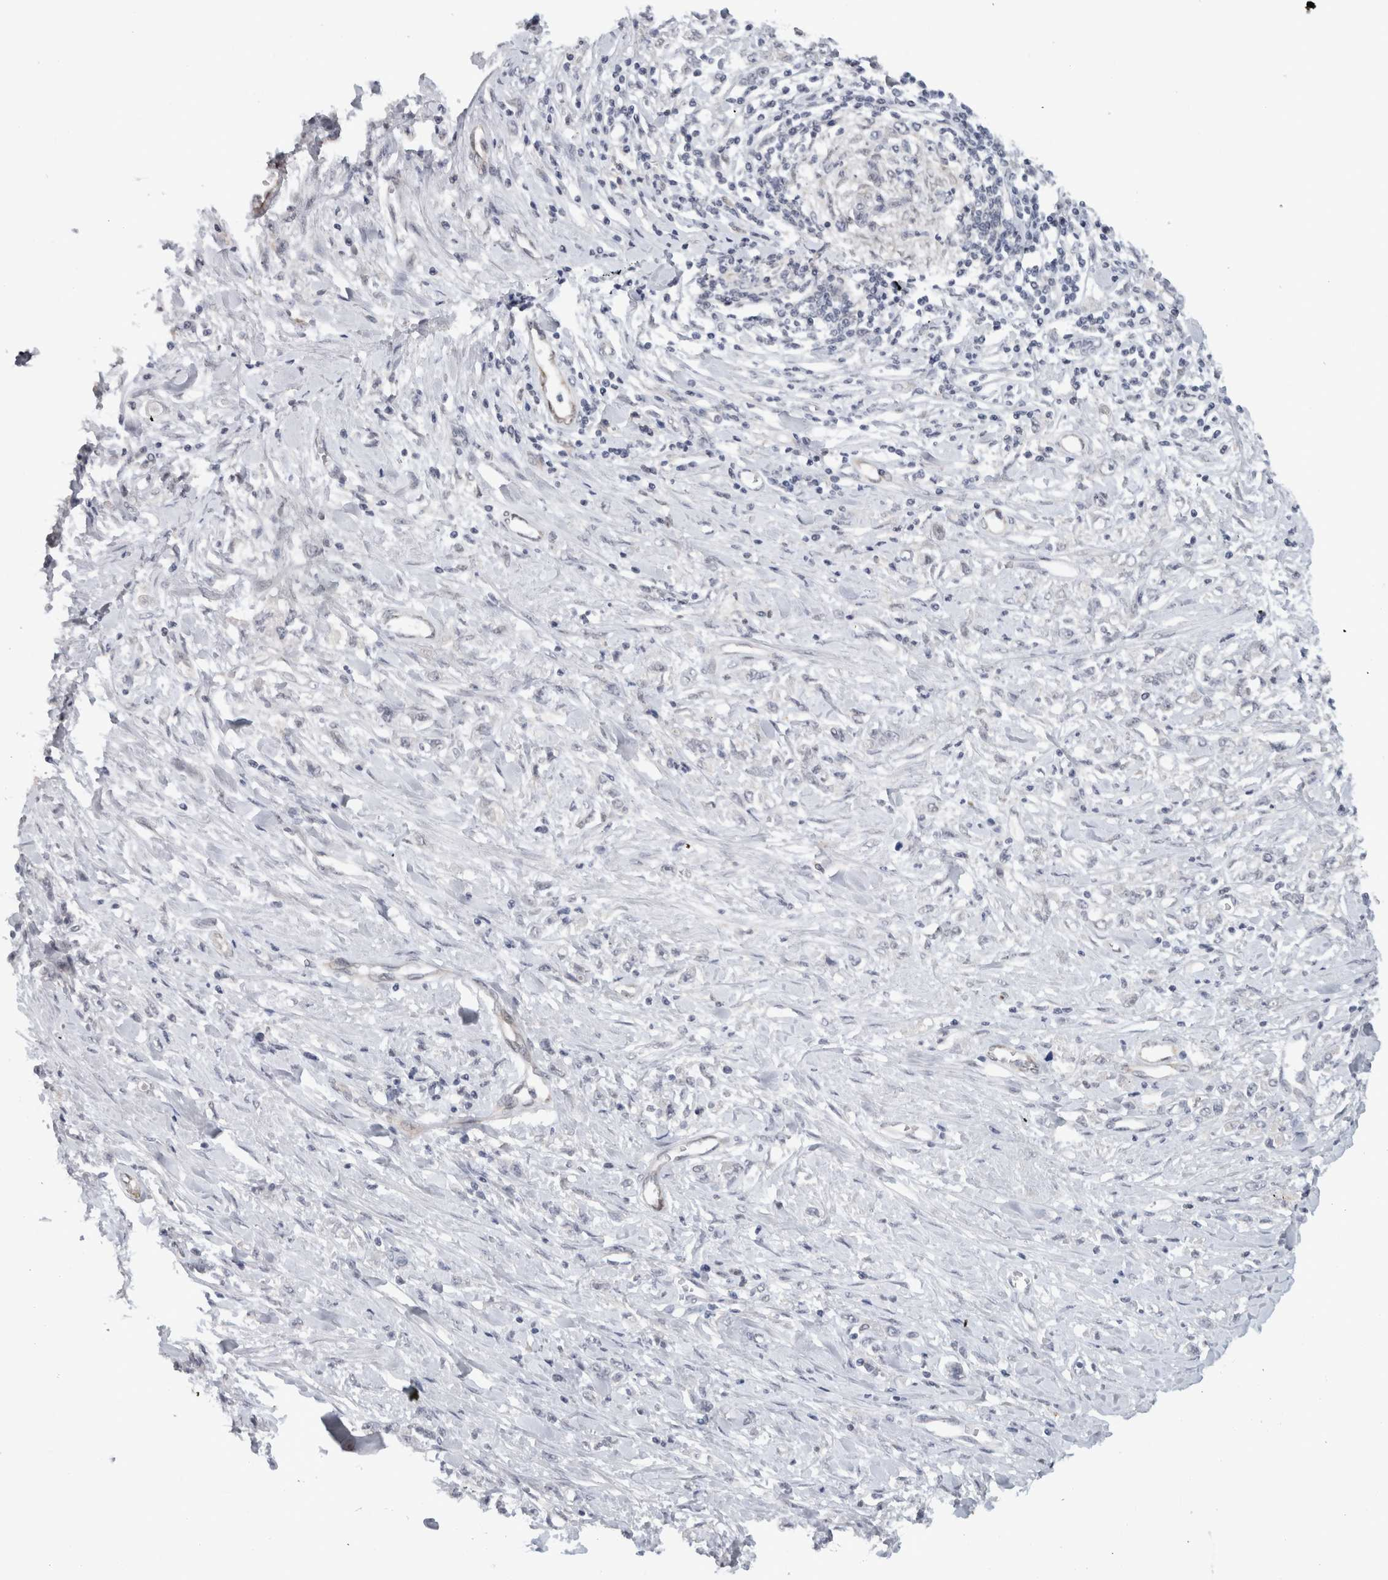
{"staining": {"intensity": "negative", "quantity": "none", "location": "none"}, "tissue": "stomach cancer", "cell_type": "Tumor cells", "image_type": "cancer", "snomed": [{"axis": "morphology", "description": "Adenocarcinoma, NOS"}, {"axis": "topography", "description": "Stomach"}], "caption": "High power microscopy histopathology image of an immunohistochemistry (IHC) micrograph of stomach cancer (adenocarcinoma), revealing no significant positivity in tumor cells. (Immunohistochemistry (ihc), brightfield microscopy, high magnification).", "gene": "PRXL2A", "patient": {"sex": "female", "age": 76}}